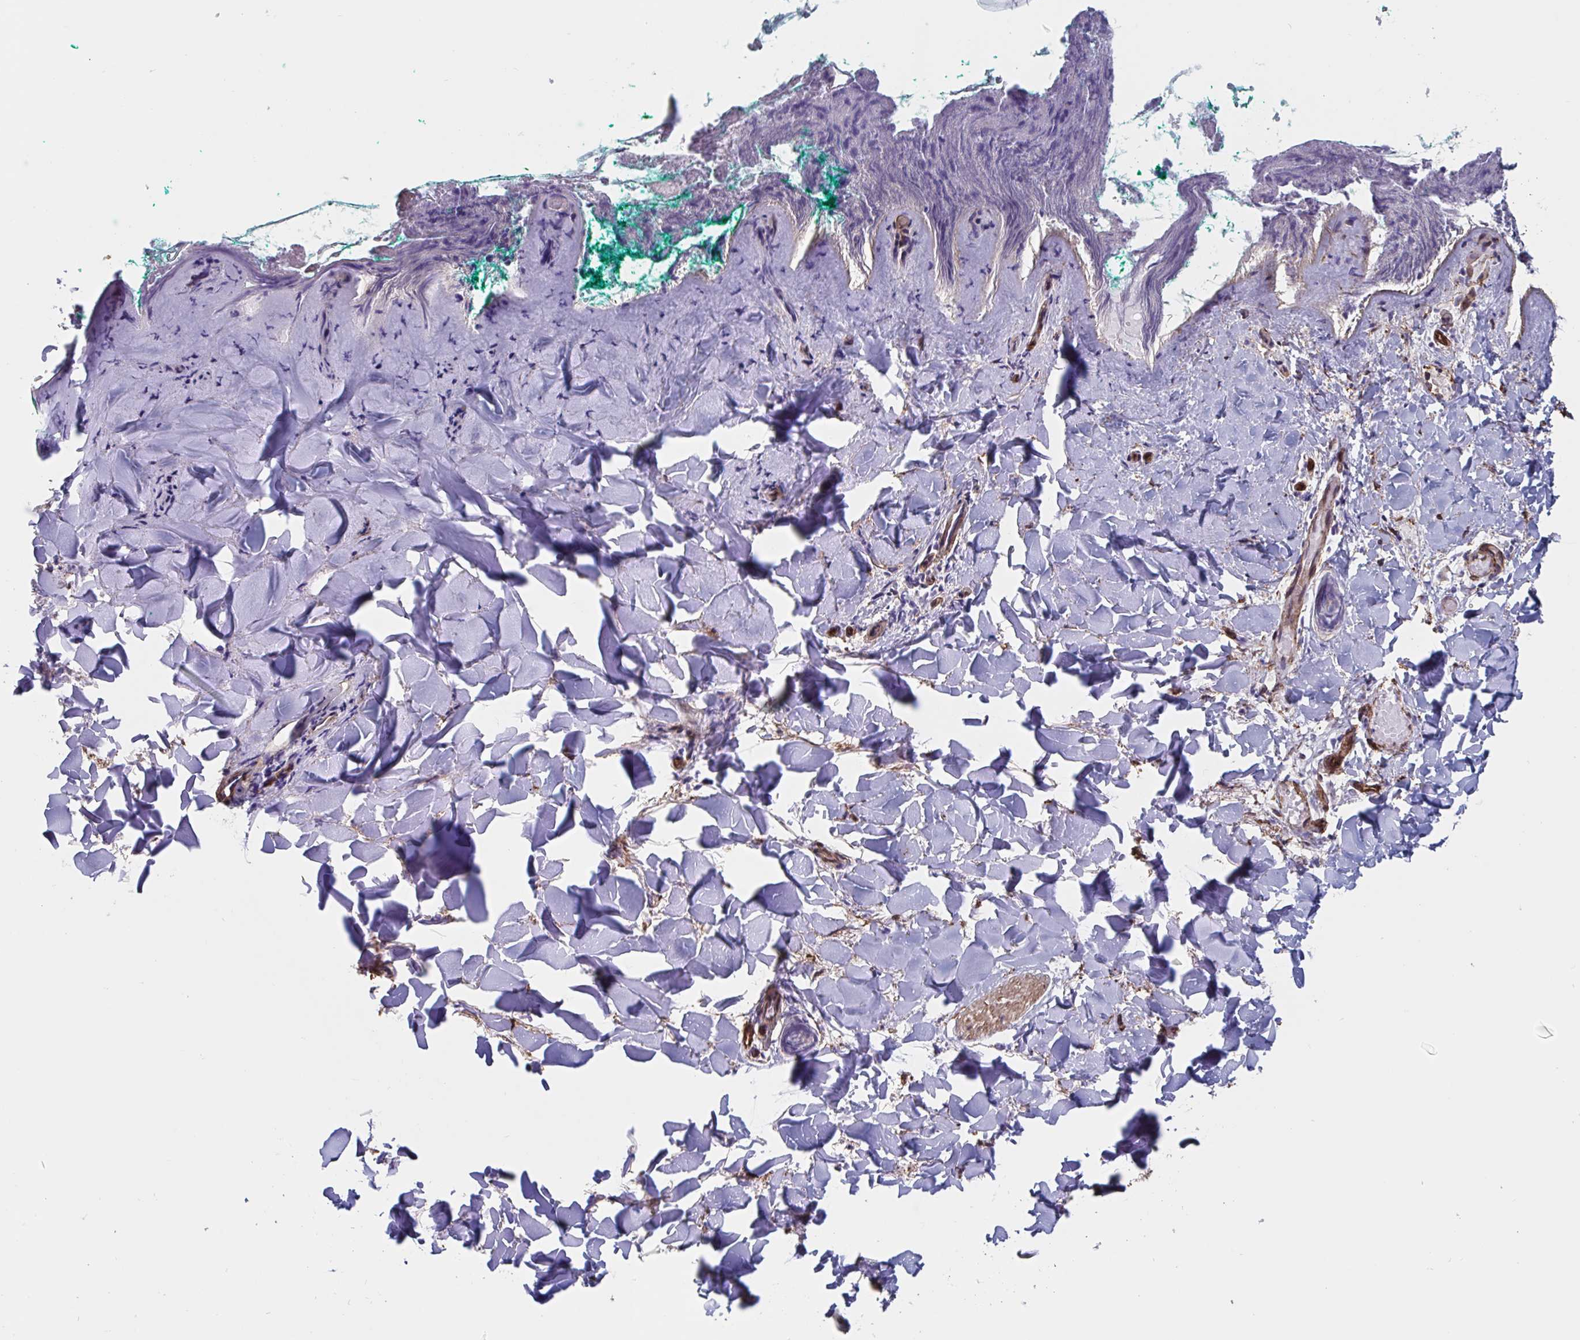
{"staining": {"intensity": "moderate", "quantity": ">75%", "location": "cytoplasmic/membranous"}, "tissue": "skin", "cell_type": "Fibroblasts", "image_type": "normal", "snomed": [{"axis": "morphology", "description": "Normal tissue, NOS"}, {"axis": "topography", "description": "Skin"}], "caption": "Protein expression analysis of benign human skin reveals moderate cytoplasmic/membranous staining in about >75% of fibroblasts. (Stains: DAB in brown, nuclei in blue, Microscopy: brightfield microscopy at high magnification).", "gene": "CITED4", "patient": {"sex": "male", "age": 16}}